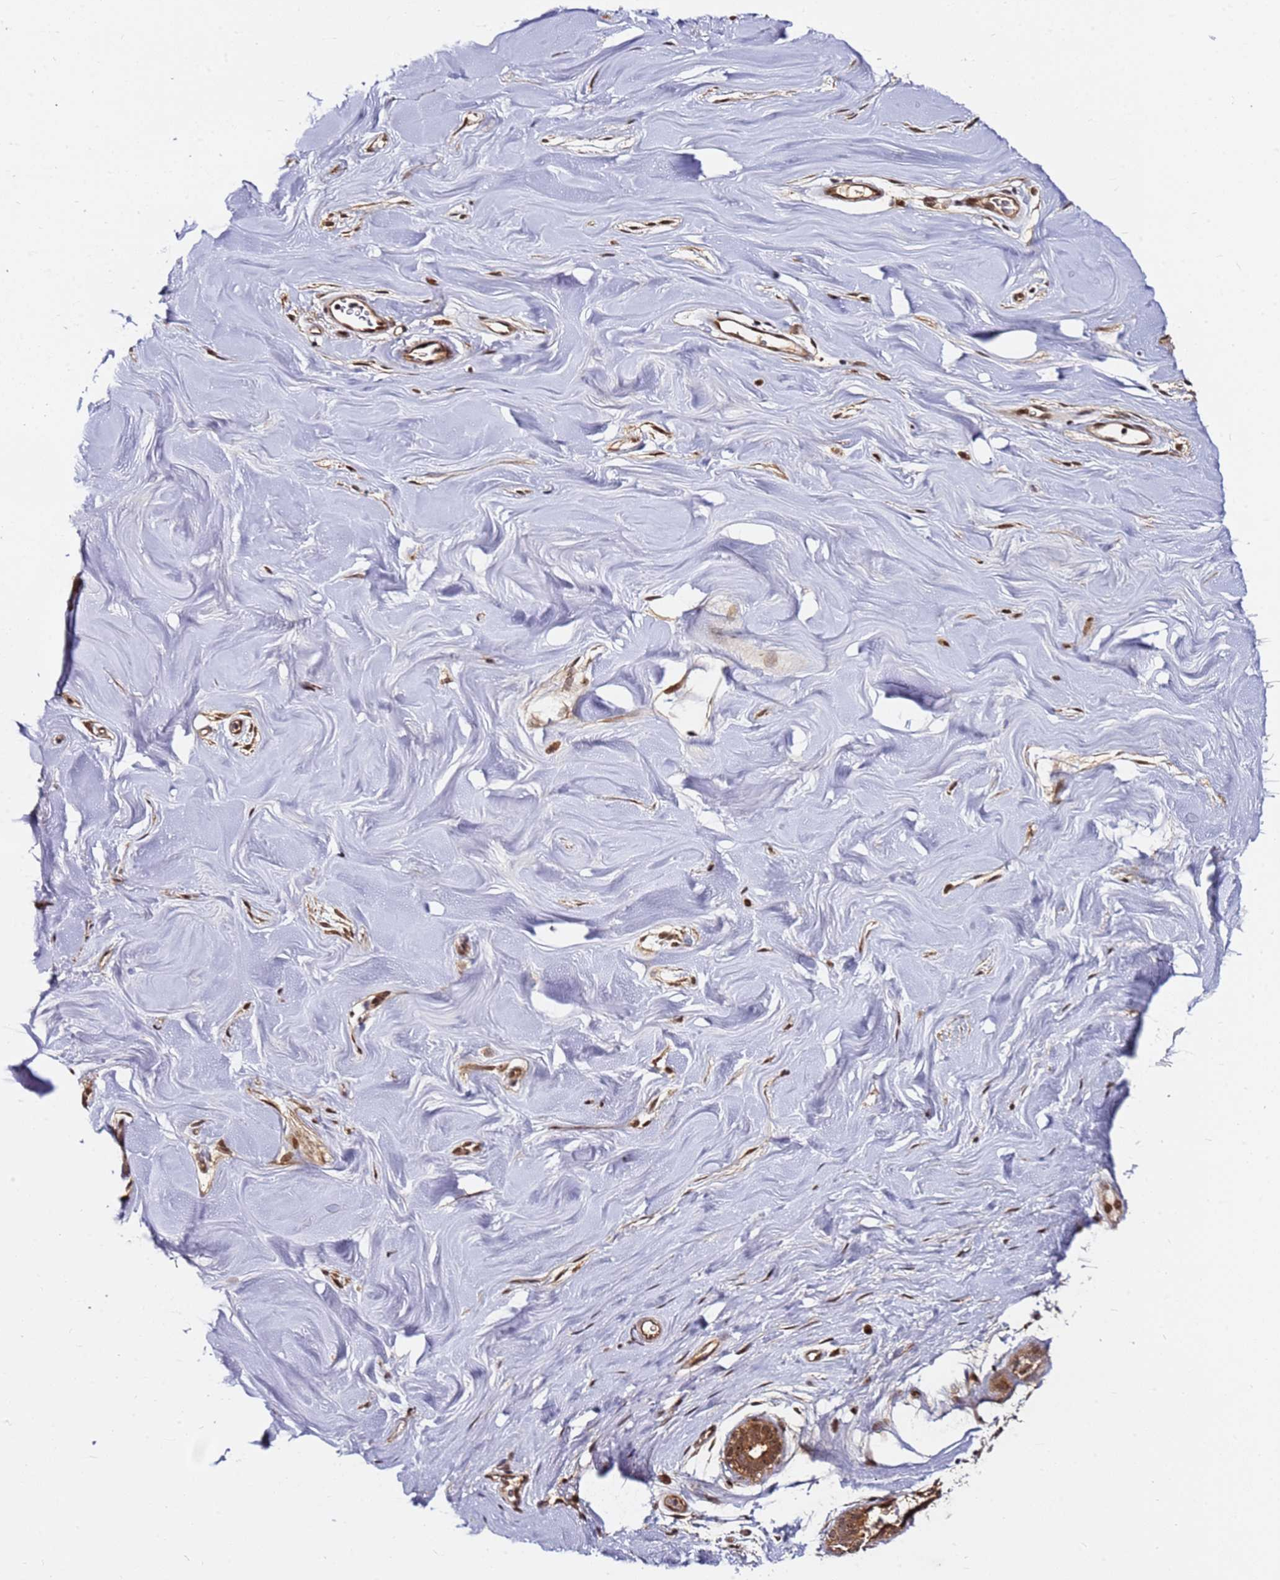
{"staining": {"intensity": "moderate", "quantity": ">75%", "location": "cytoplasmic/membranous"}, "tissue": "soft tissue", "cell_type": "Fibroblasts", "image_type": "normal", "snomed": [{"axis": "morphology", "description": "Normal tissue, NOS"}, {"axis": "topography", "description": "Breast"}], "caption": "Brown immunohistochemical staining in benign human soft tissue shows moderate cytoplasmic/membranous expression in about >75% of fibroblasts.", "gene": "RGS18", "patient": {"sex": "female", "age": 26}}